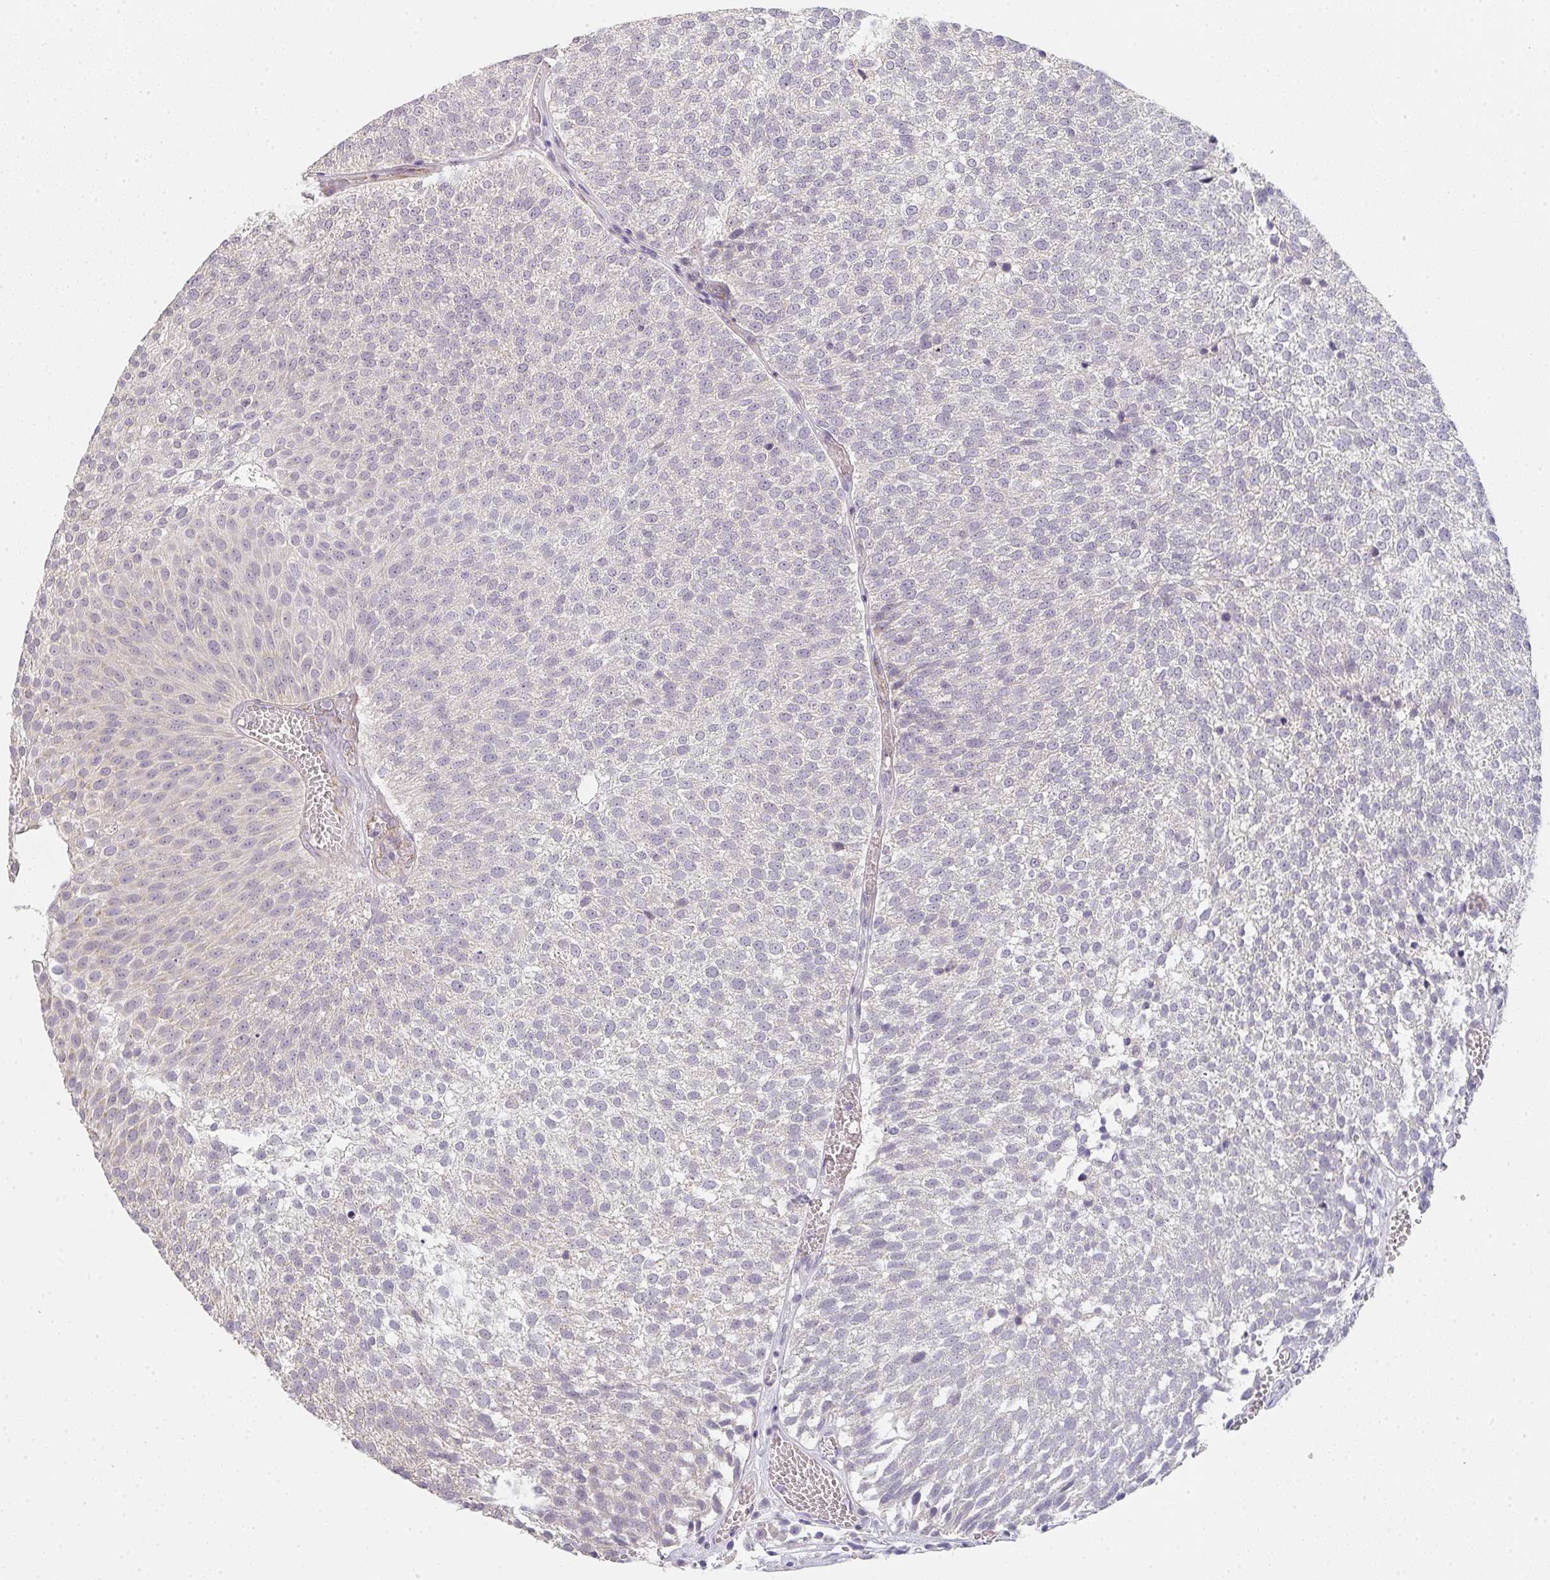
{"staining": {"intensity": "negative", "quantity": "none", "location": "none"}, "tissue": "urothelial cancer", "cell_type": "Tumor cells", "image_type": "cancer", "snomed": [{"axis": "morphology", "description": "Urothelial carcinoma, Low grade"}, {"axis": "topography", "description": "Urinary bladder"}], "caption": "The IHC micrograph has no significant staining in tumor cells of urothelial cancer tissue.", "gene": "TMEM219", "patient": {"sex": "female", "age": 79}}